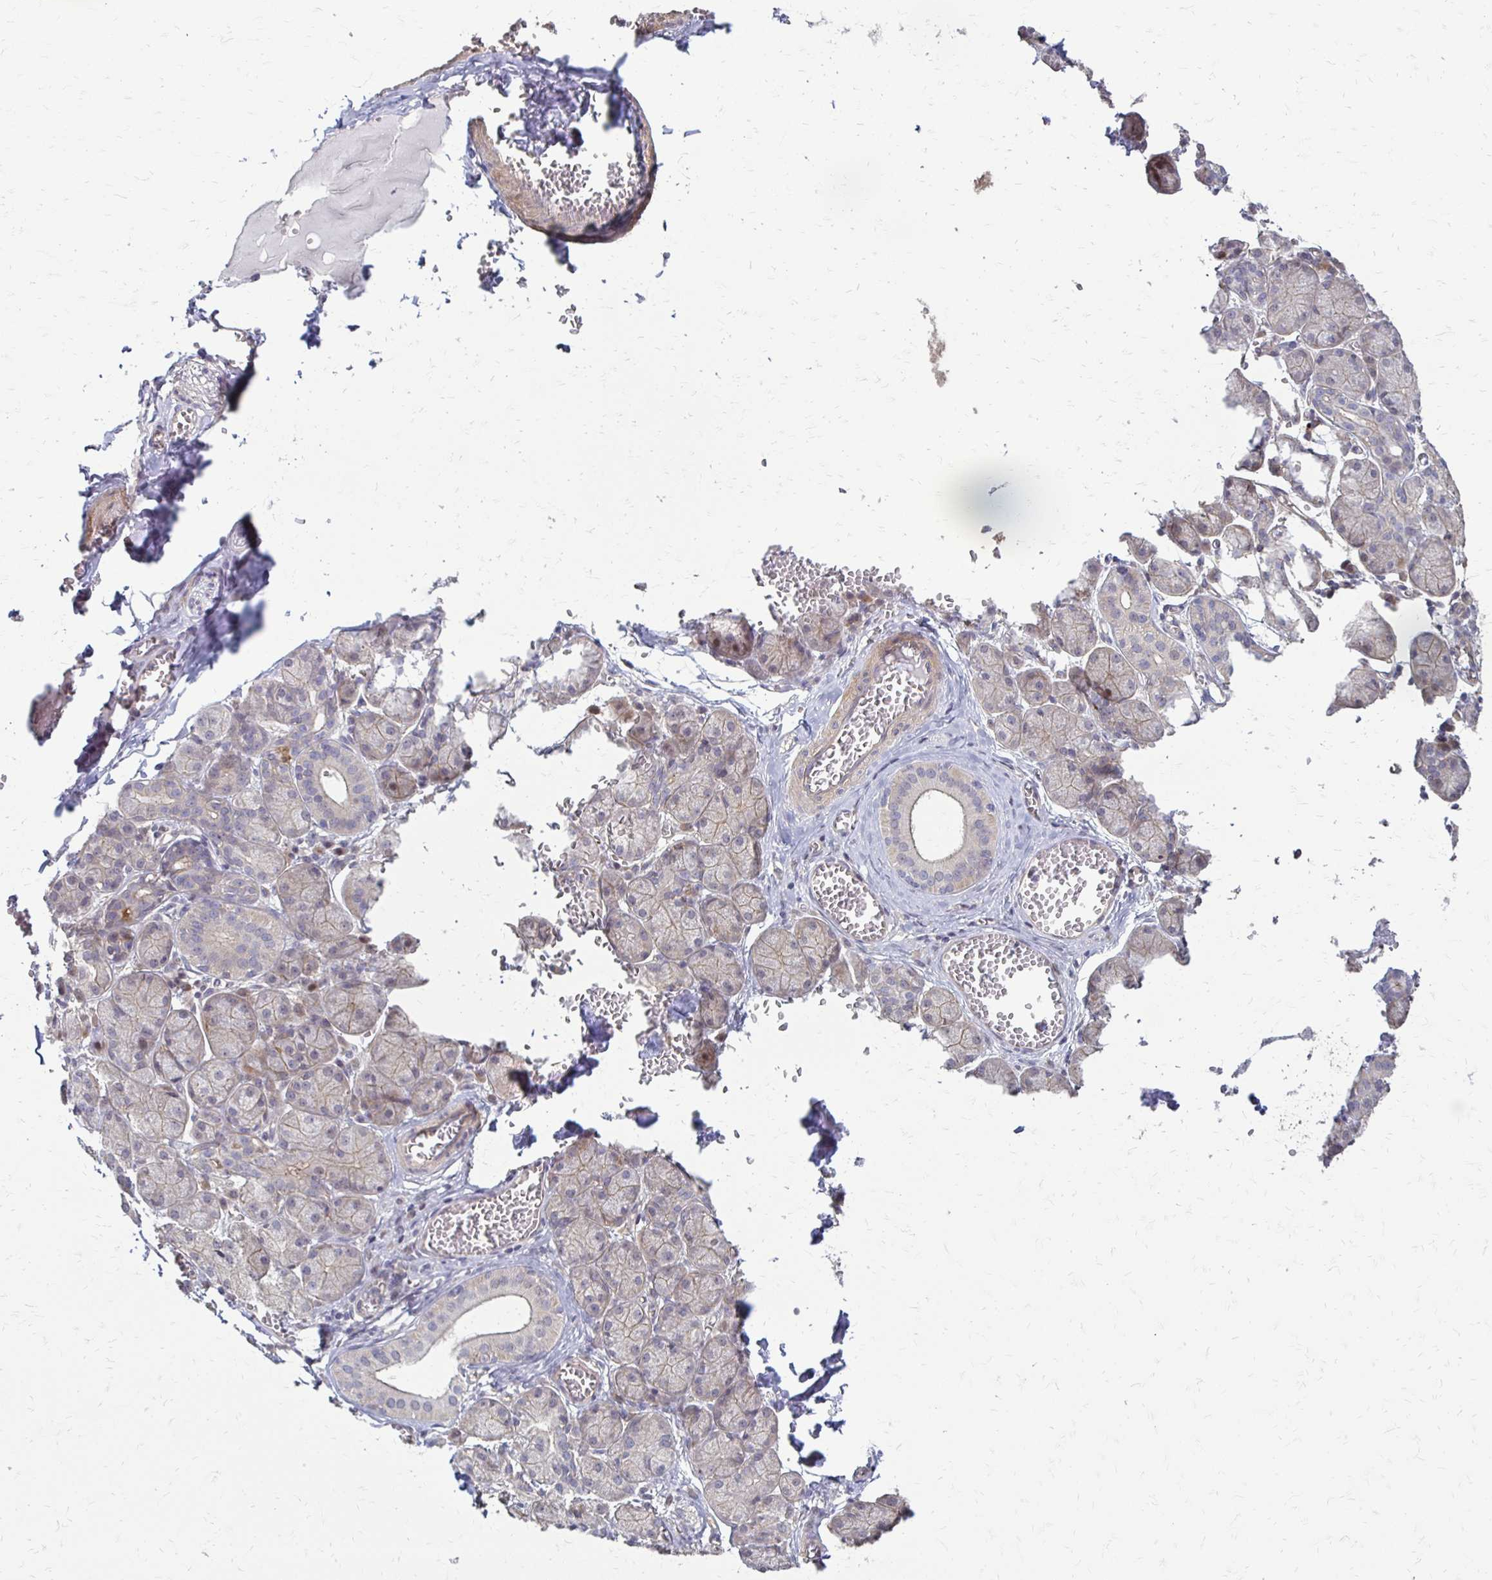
{"staining": {"intensity": "negative", "quantity": "none", "location": "none"}, "tissue": "salivary gland", "cell_type": "Glandular cells", "image_type": "normal", "snomed": [{"axis": "morphology", "description": "Normal tissue, NOS"}, {"axis": "topography", "description": "Salivary gland"}], "caption": "Normal salivary gland was stained to show a protein in brown. There is no significant staining in glandular cells.", "gene": "CFL2", "patient": {"sex": "female", "age": 24}}